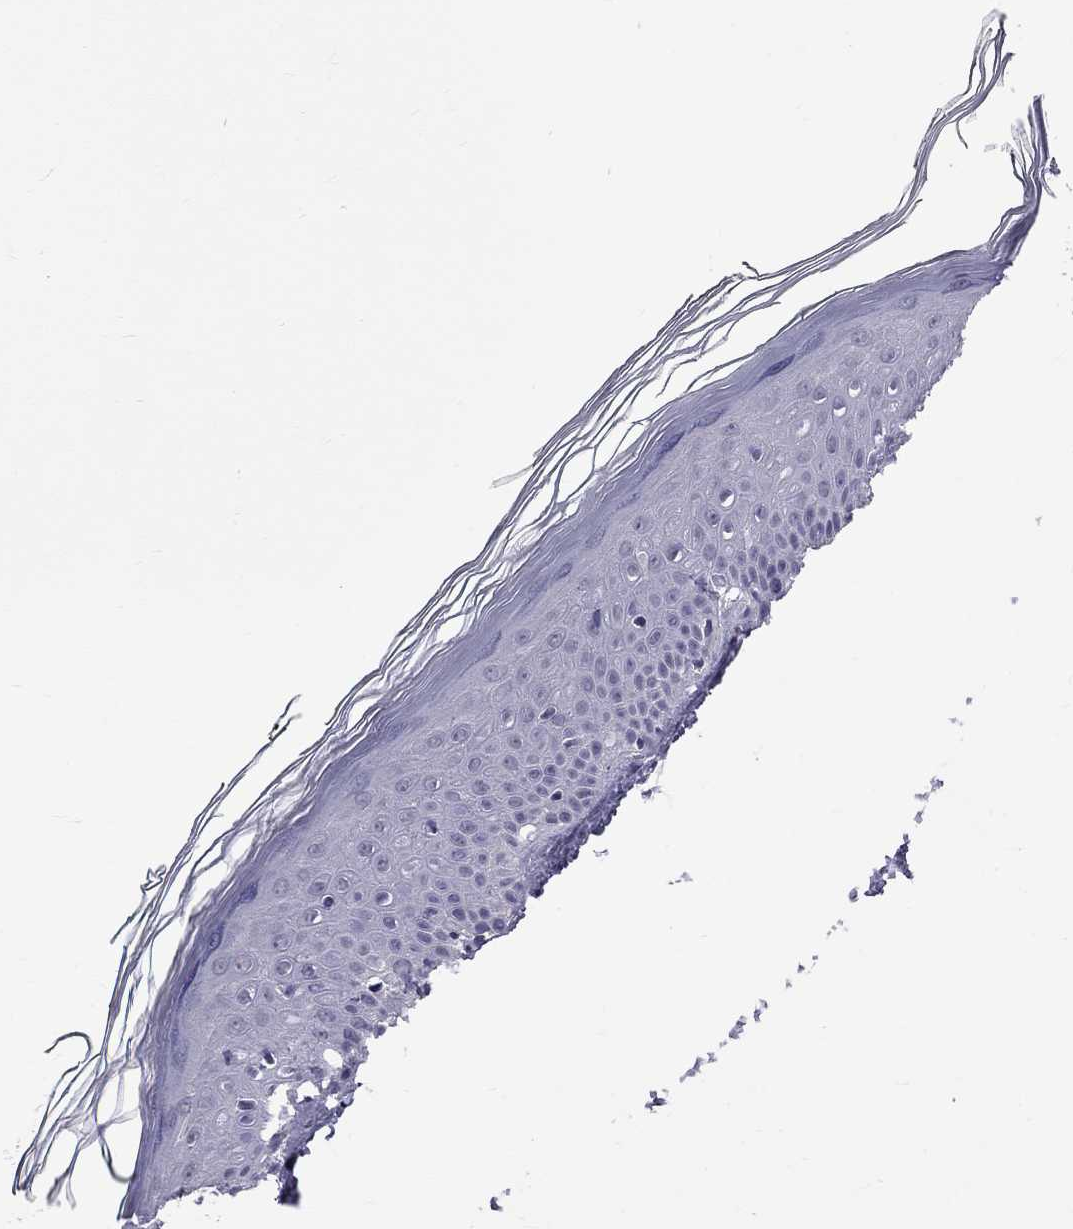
{"staining": {"intensity": "negative", "quantity": "none", "location": "none"}, "tissue": "skin", "cell_type": "Fibroblasts", "image_type": "normal", "snomed": [{"axis": "morphology", "description": "Normal tissue, NOS"}, {"axis": "topography", "description": "Skin"}], "caption": "This is a histopathology image of immunohistochemistry (IHC) staining of benign skin, which shows no positivity in fibroblasts. (DAB (3,3'-diaminobenzidine) immunohistochemistry, high magnification).", "gene": "RTL9", "patient": {"sex": "female", "age": 62}}